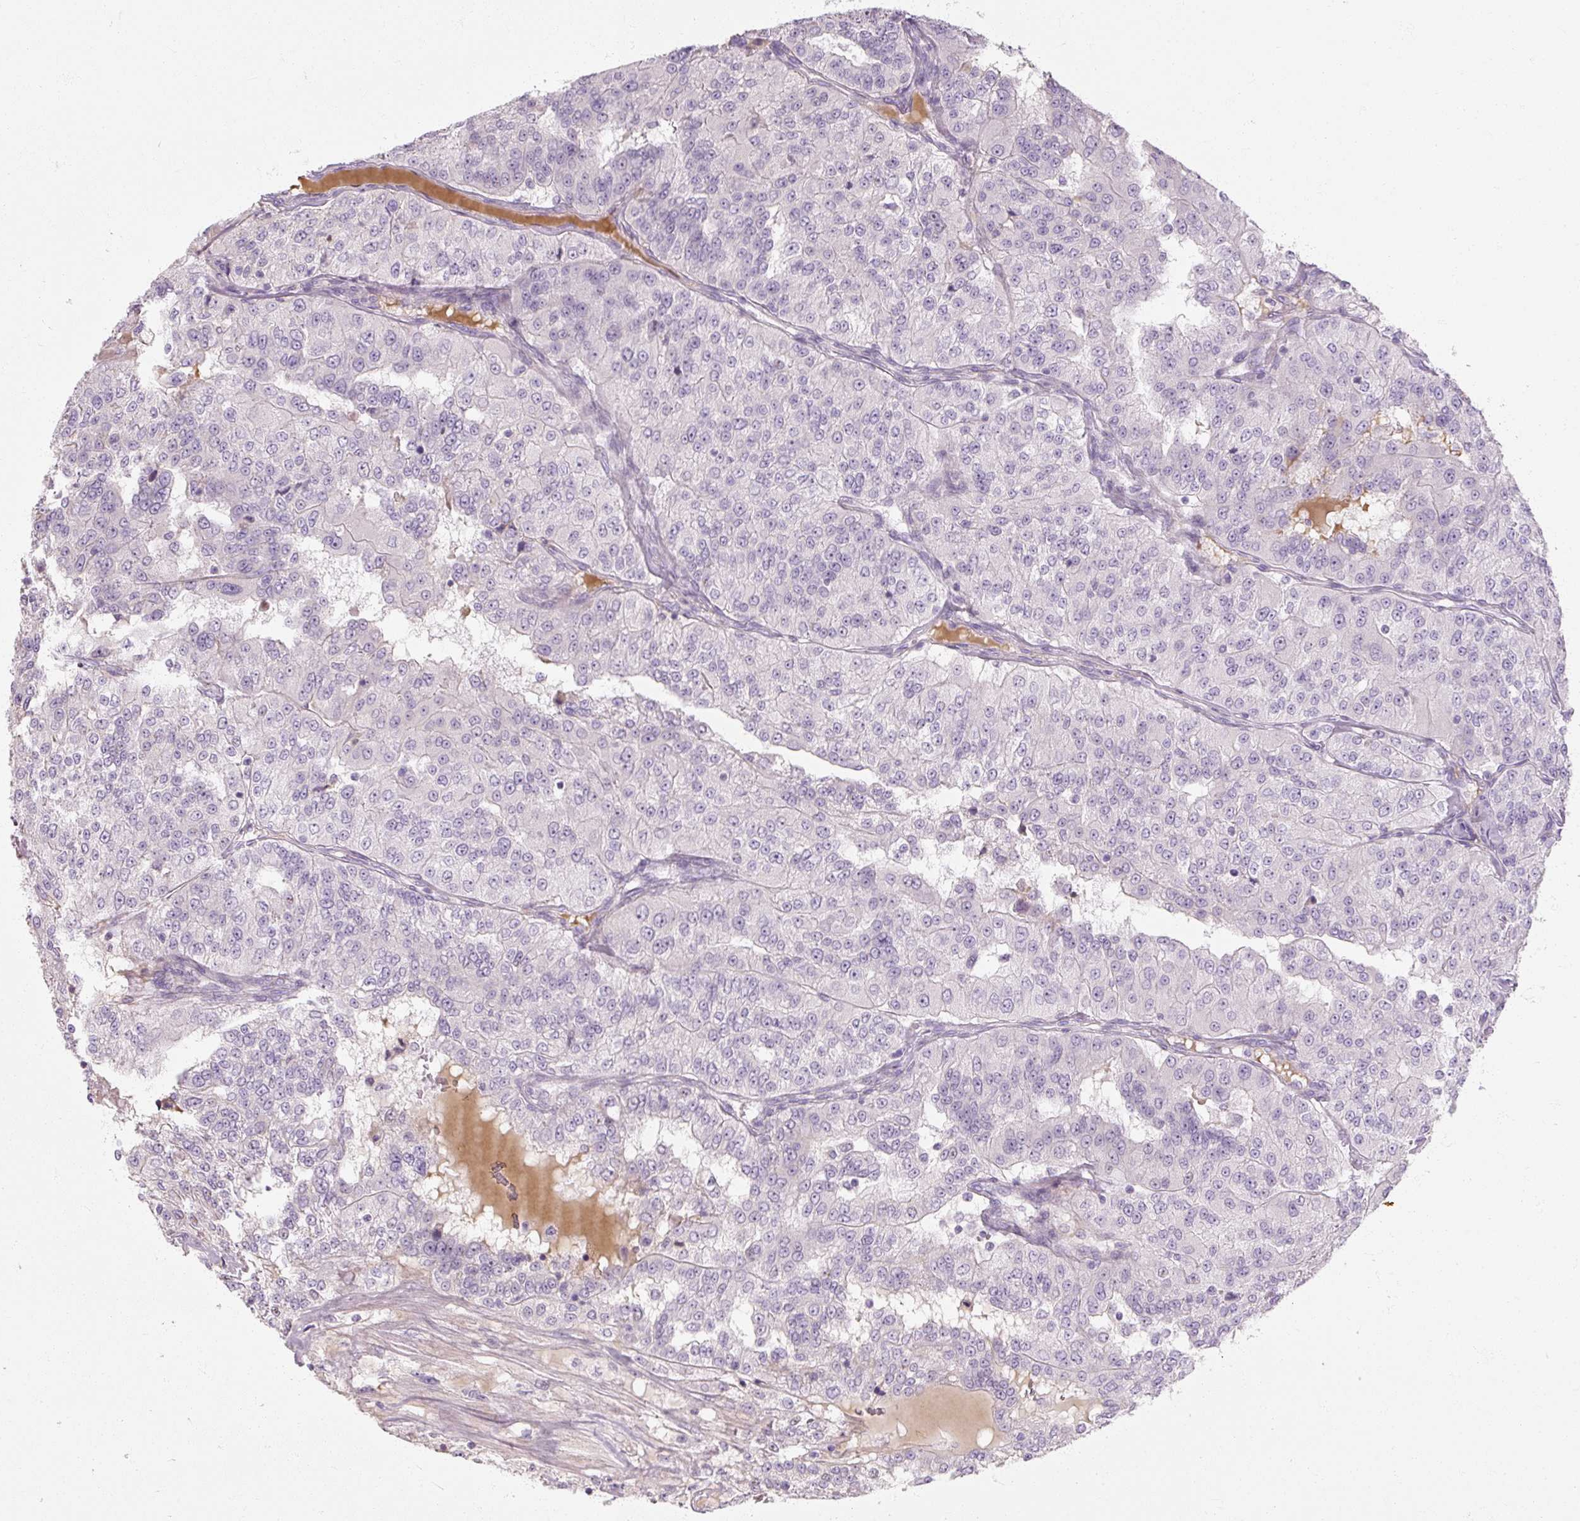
{"staining": {"intensity": "negative", "quantity": "none", "location": "none"}, "tissue": "renal cancer", "cell_type": "Tumor cells", "image_type": "cancer", "snomed": [{"axis": "morphology", "description": "Adenocarcinoma, NOS"}, {"axis": "topography", "description": "Kidney"}], "caption": "The immunohistochemistry (IHC) image has no significant positivity in tumor cells of adenocarcinoma (renal) tissue. (Brightfield microscopy of DAB (3,3'-diaminobenzidine) immunohistochemistry (IHC) at high magnification).", "gene": "NFE2L3", "patient": {"sex": "female", "age": 63}}